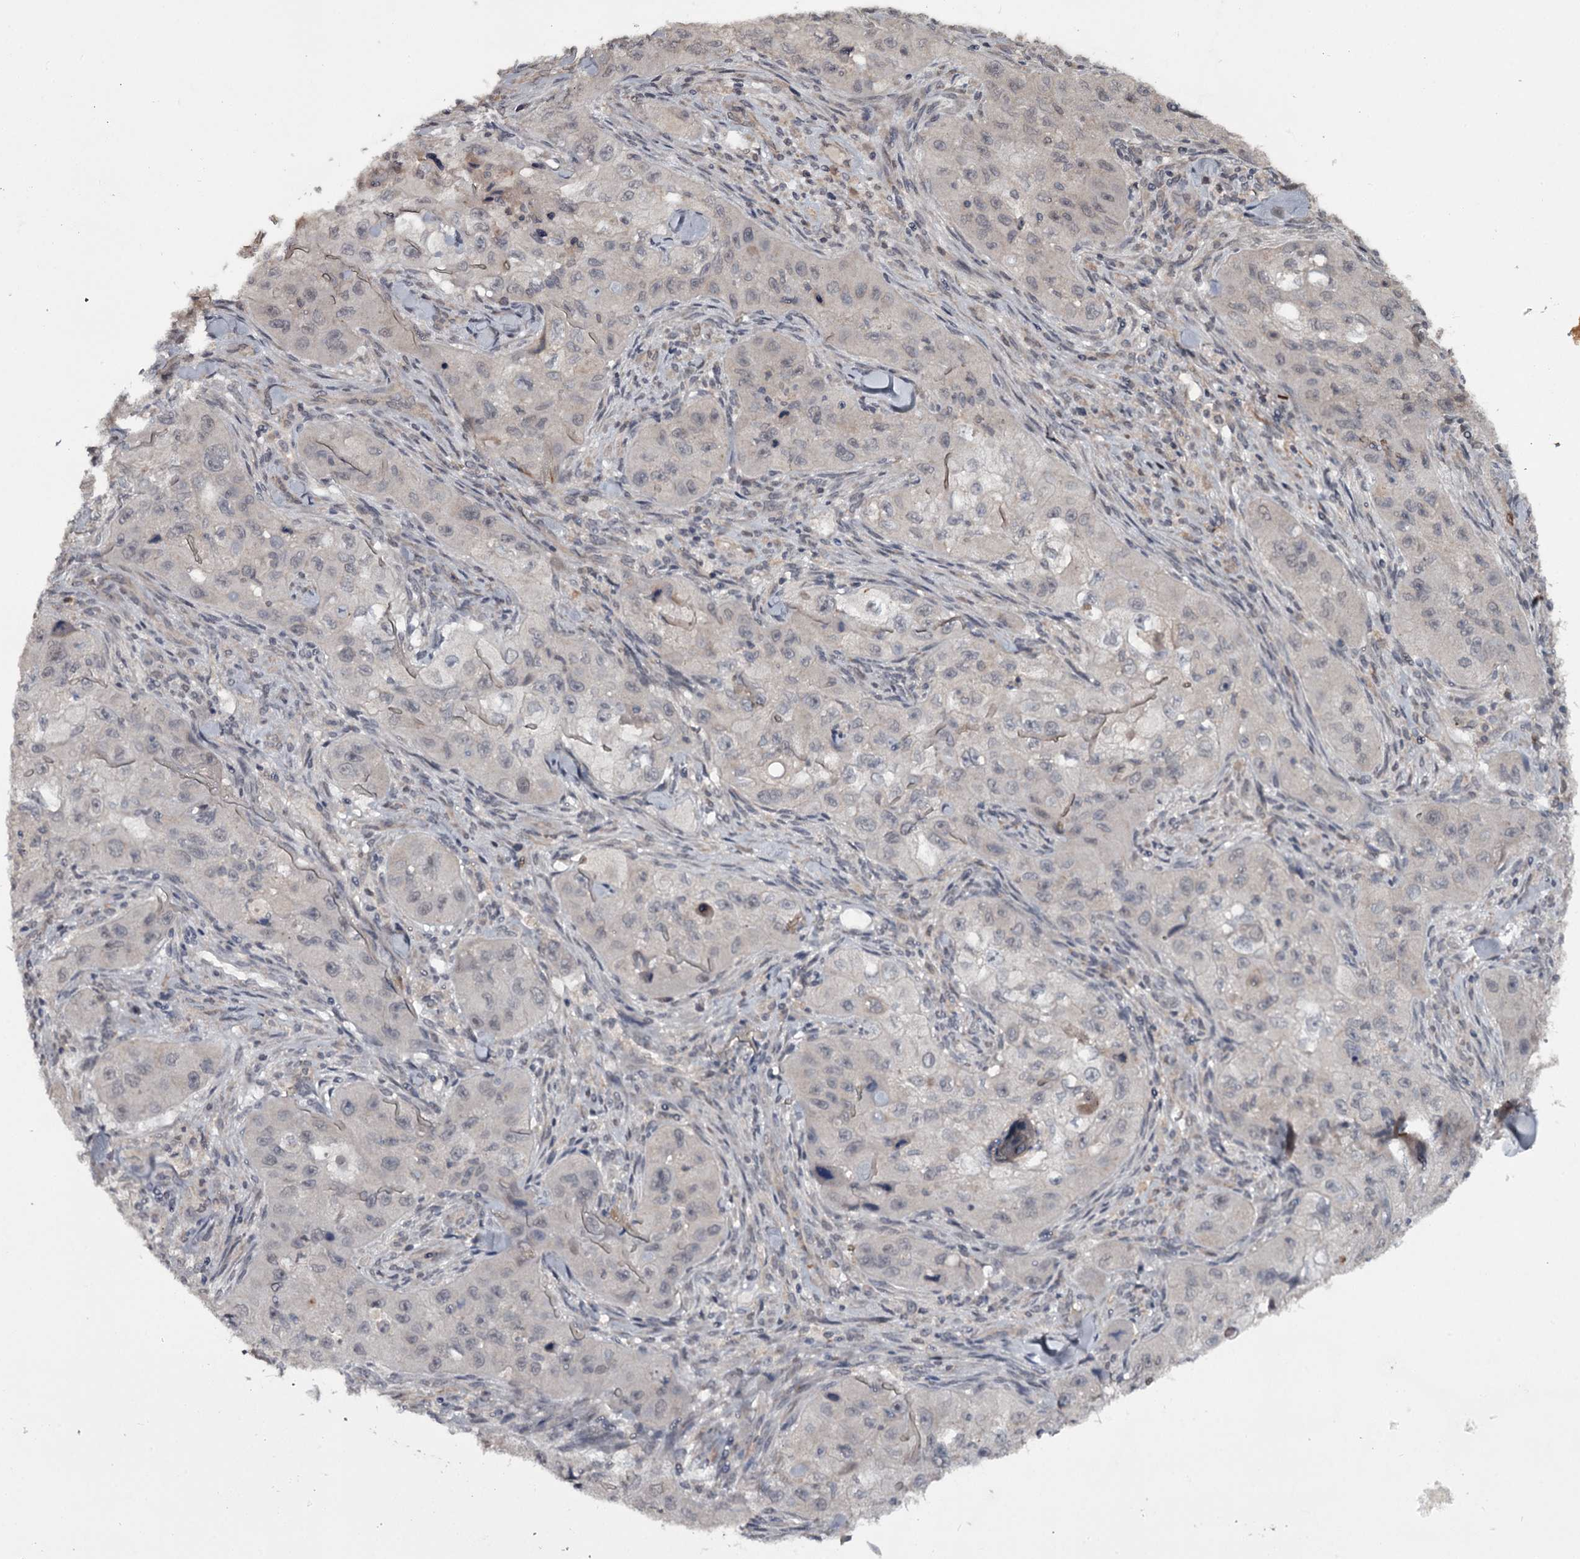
{"staining": {"intensity": "negative", "quantity": "none", "location": "none"}, "tissue": "skin cancer", "cell_type": "Tumor cells", "image_type": "cancer", "snomed": [{"axis": "morphology", "description": "Squamous cell carcinoma, NOS"}, {"axis": "topography", "description": "Skin"}, {"axis": "topography", "description": "Subcutis"}], "caption": "The image shows no significant staining in tumor cells of skin cancer (squamous cell carcinoma).", "gene": "CWF19L2", "patient": {"sex": "male", "age": 73}}